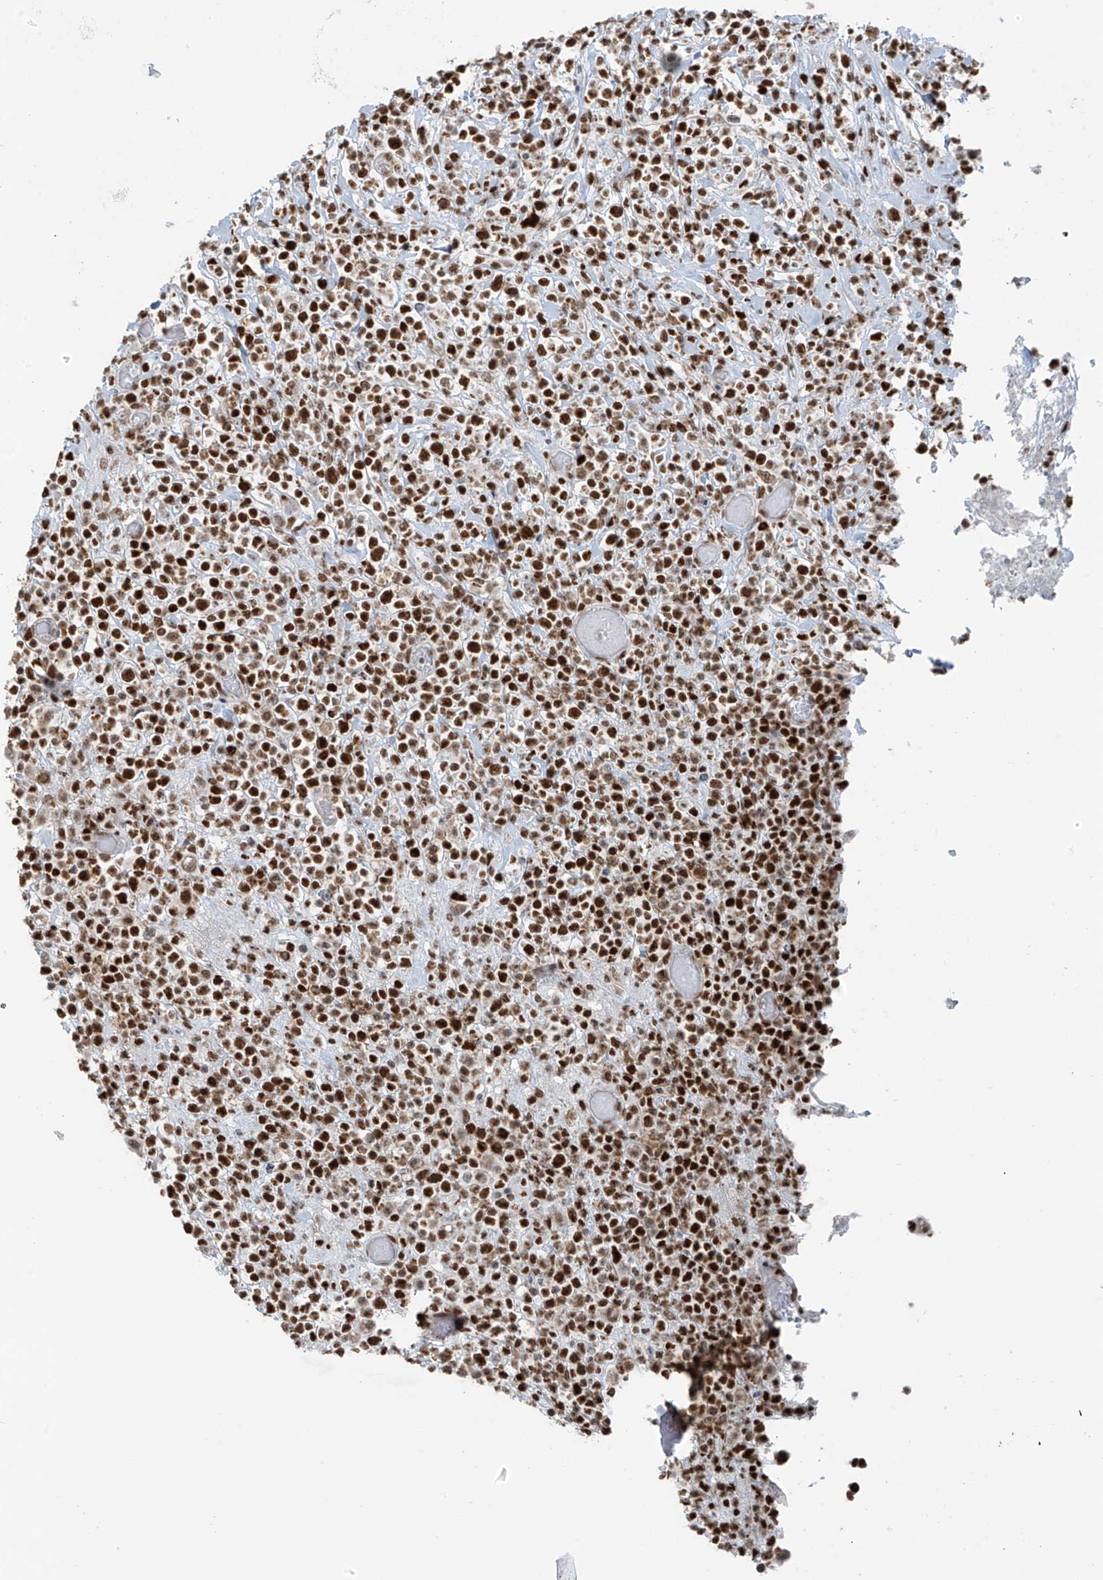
{"staining": {"intensity": "strong", "quantity": ">75%", "location": "nuclear"}, "tissue": "lymphoma", "cell_type": "Tumor cells", "image_type": "cancer", "snomed": [{"axis": "morphology", "description": "Malignant lymphoma, non-Hodgkin's type, High grade"}, {"axis": "topography", "description": "Colon"}], "caption": "Lymphoma was stained to show a protein in brown. There is high levels of strong nuclear positivity in approximately >75% of tumor cells.", "gene": "WRNIP1", "patient": {"sex": "female", "age": 53}}